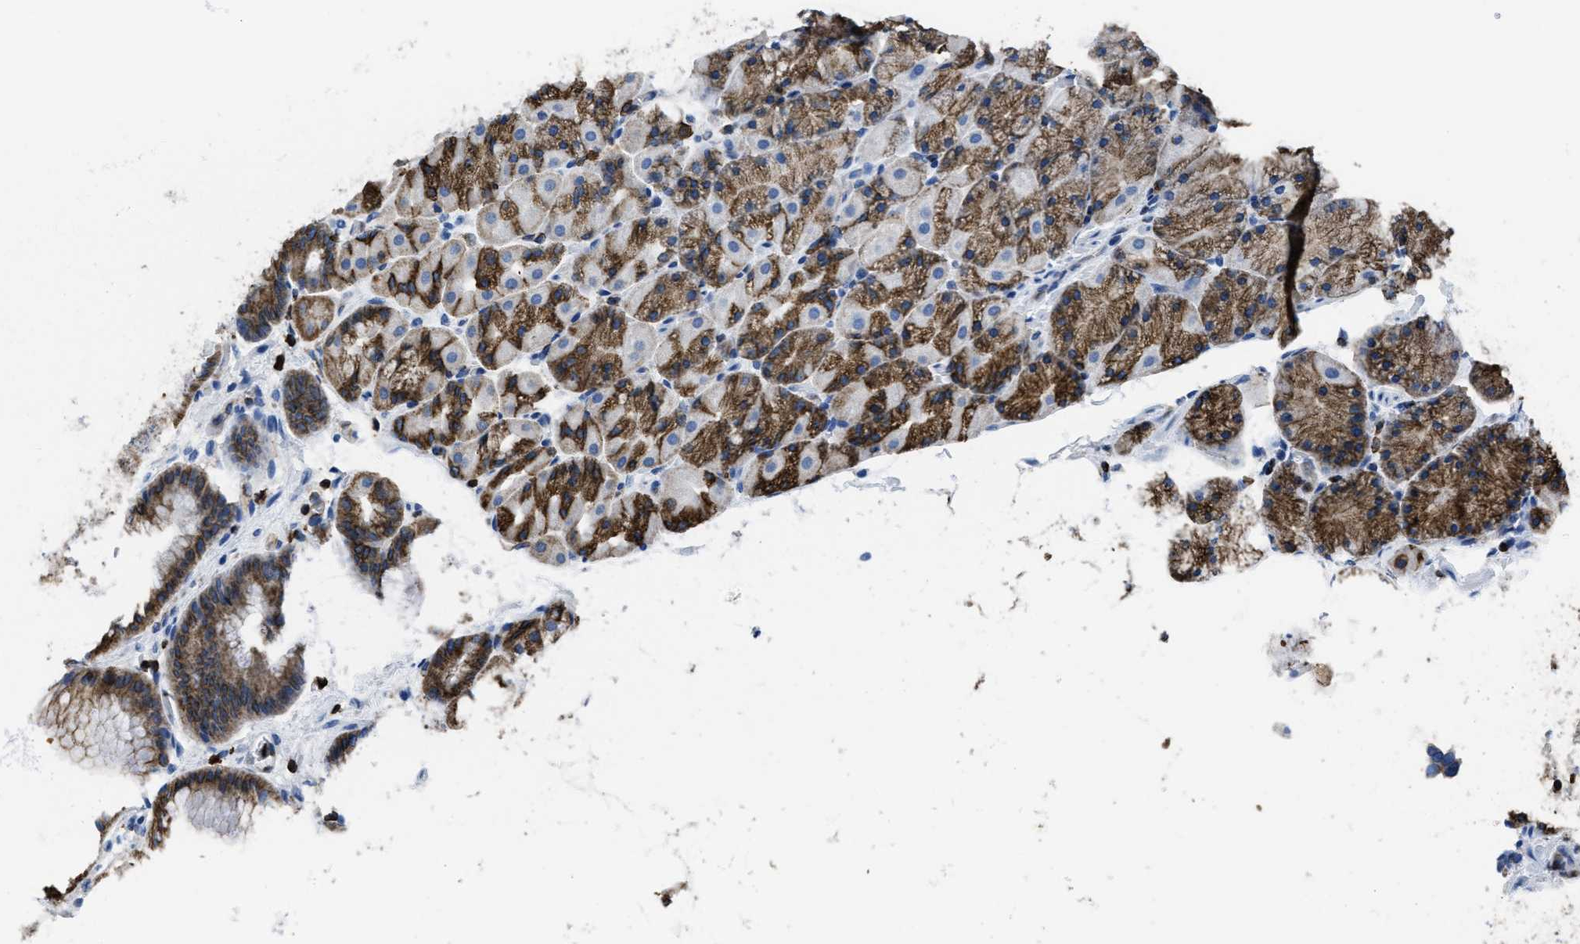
{"staining": {"intensity": "moderate", "quantity": "25%-75%", "location": "cytoplasmic/membranous"}, "tissue": "stomach", "cell_type": "Glandular cells", "image_type": "normal", "snomed": [{"axis": "morphology", "description": "Normal tissue, NOS"}, {"axis": "morphology", "description": "Carcinoid, malignant, NOS"}, {"axis": "topography", "description": "Stomach, upper"}], "caption": "Immunohistochemistry histopathology image of unremarkable stomach stained for a protein (brown), which exhibits medium levels of moderate cytoplasmic/membranous staining in approximately 25%-75% of glandular cells.", "gene": "ITGA3", "patient": {"sex": "male", "age": 39}}